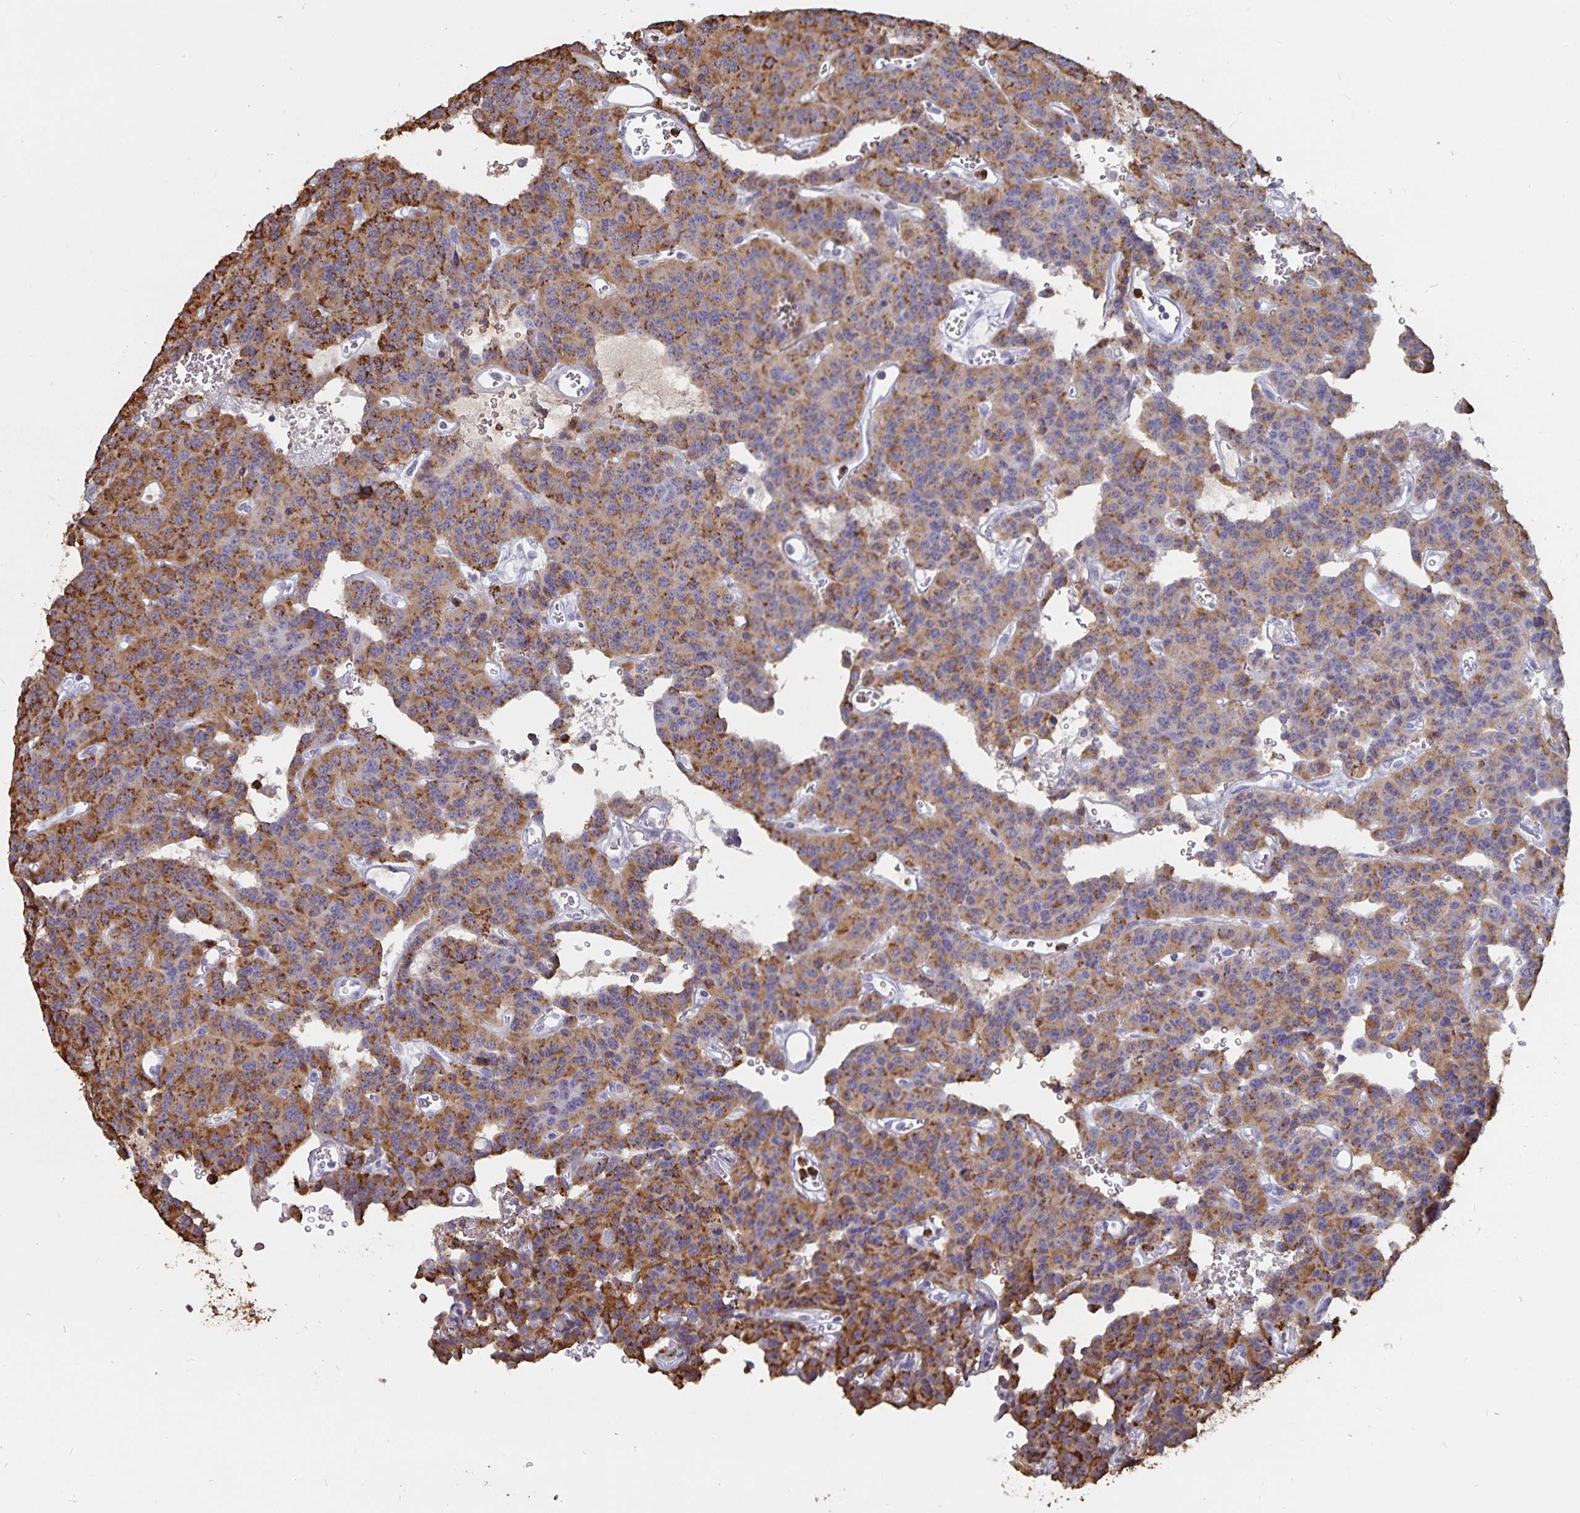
{"staining": {"intensity": "strong", "quantity": ">75%", "location": "cytoplasmic/membranous"}, "tissue": "carcinoid", "cell_type": "Tumor cells", "image_type": "cancer", "snomed": [{"axis": "morphology", "description": "Carcinoid, malignant, NOS"}, {"axis": "topography", "description": "Lung"}], "caption": "Immunohistochemical staining of human carcinoid displays high levels of strong cytoplasmic/membranous protein positivity in about >75% of tumor cells.", "gene": "GPR137", "patient": {"sex": "female", "age": 71}}